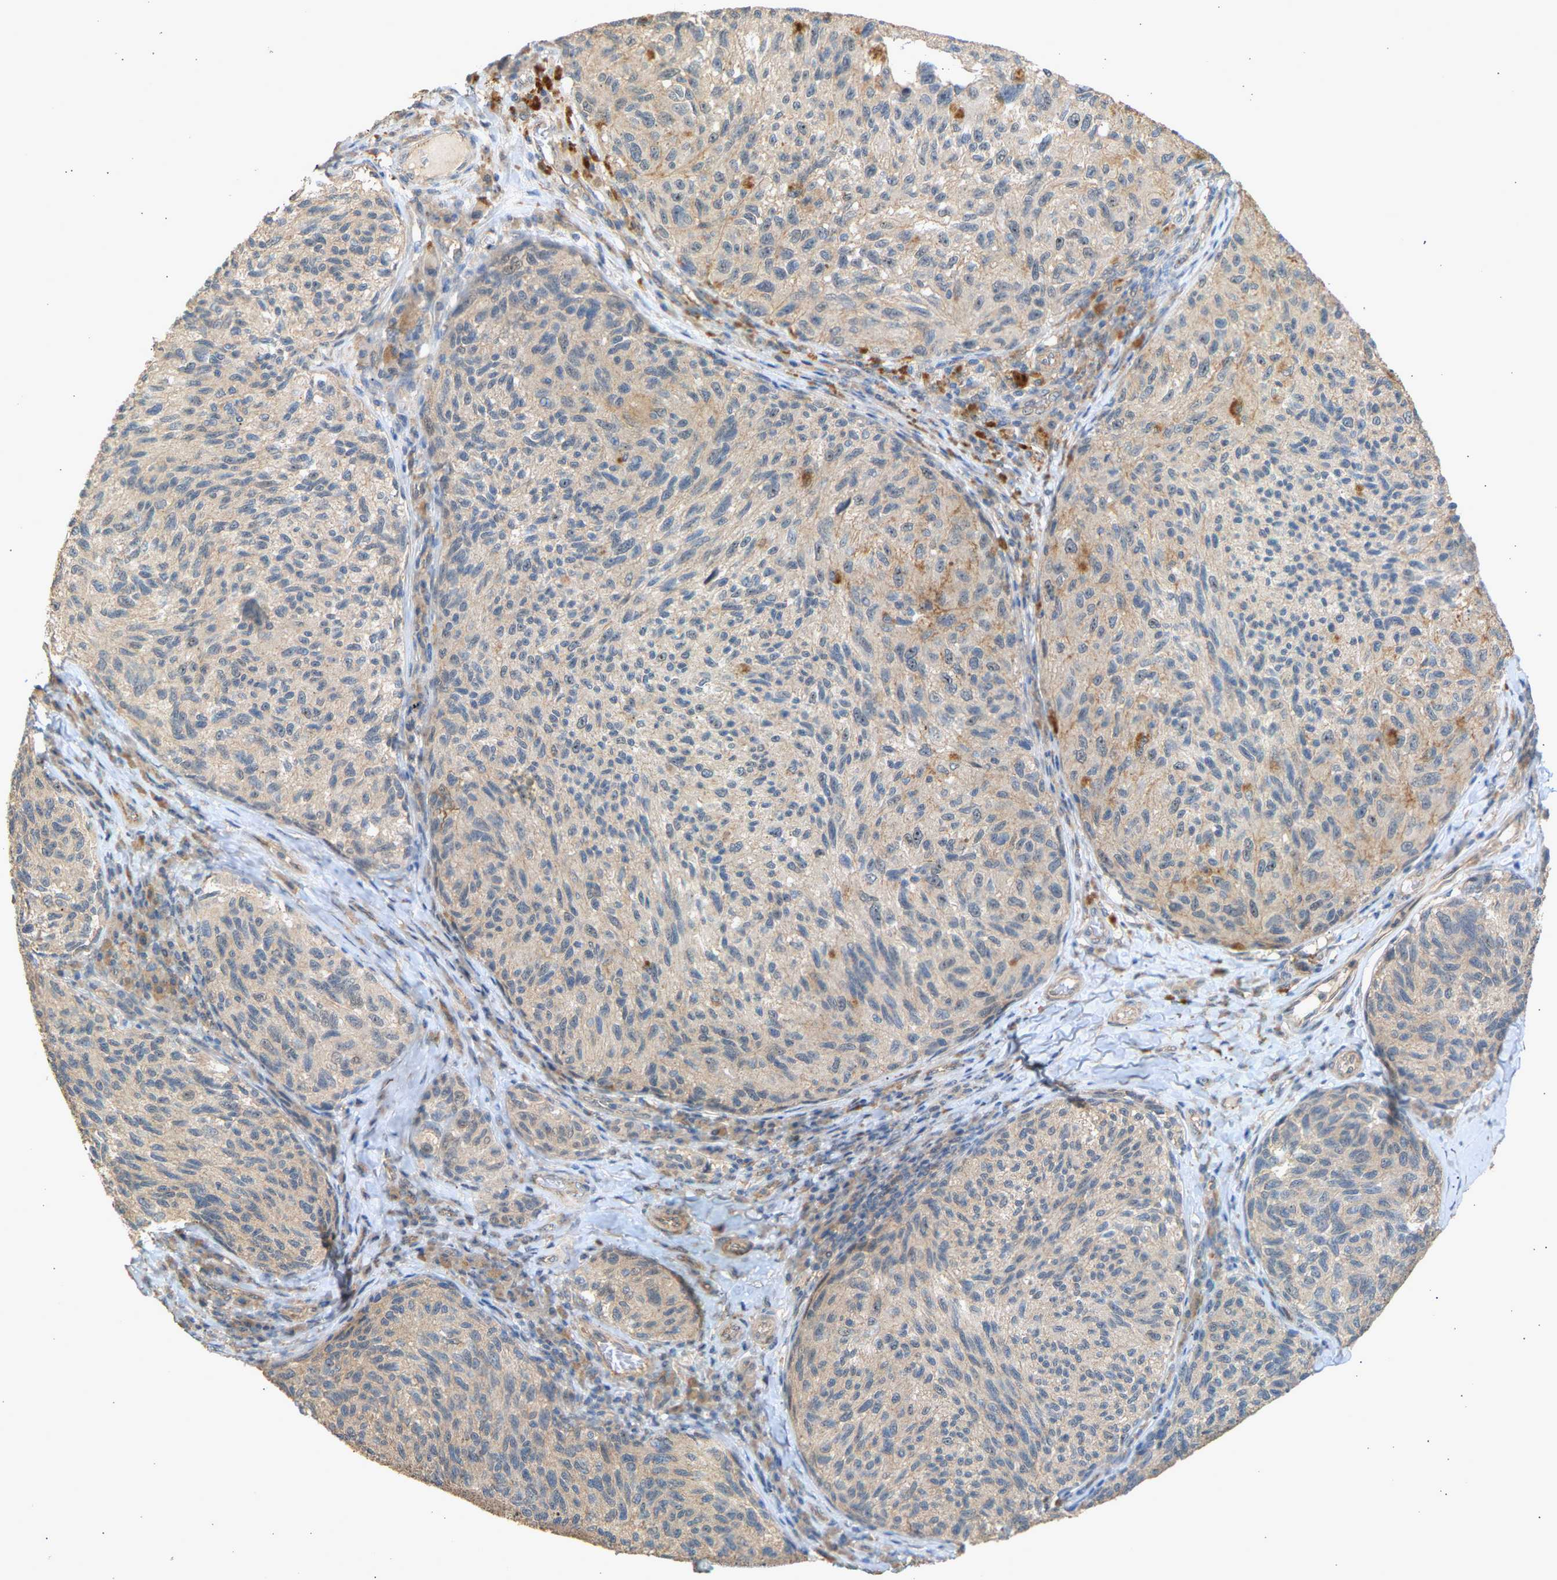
{"staining": {"intensity": "weak", "quantity": "<25%", "location": "cytoplasmic/membranous"}, "tissue": "melanoma", "cell_type": "Tumor cells", "image_type": "cancer", "snomed": [{"axis": "morphology", "description": "Malignant melanoma, NOS"}, {"axis": "topography", "description": "Skin"}], "caption": "Immunohistochemistry (IHC) photomicrograph of human malignant melanoma stained for a protein (brown), which exhibits no staining in tumor cells.", "gene": "RGL1", "patient": {"sex": "female", "age": 73}}